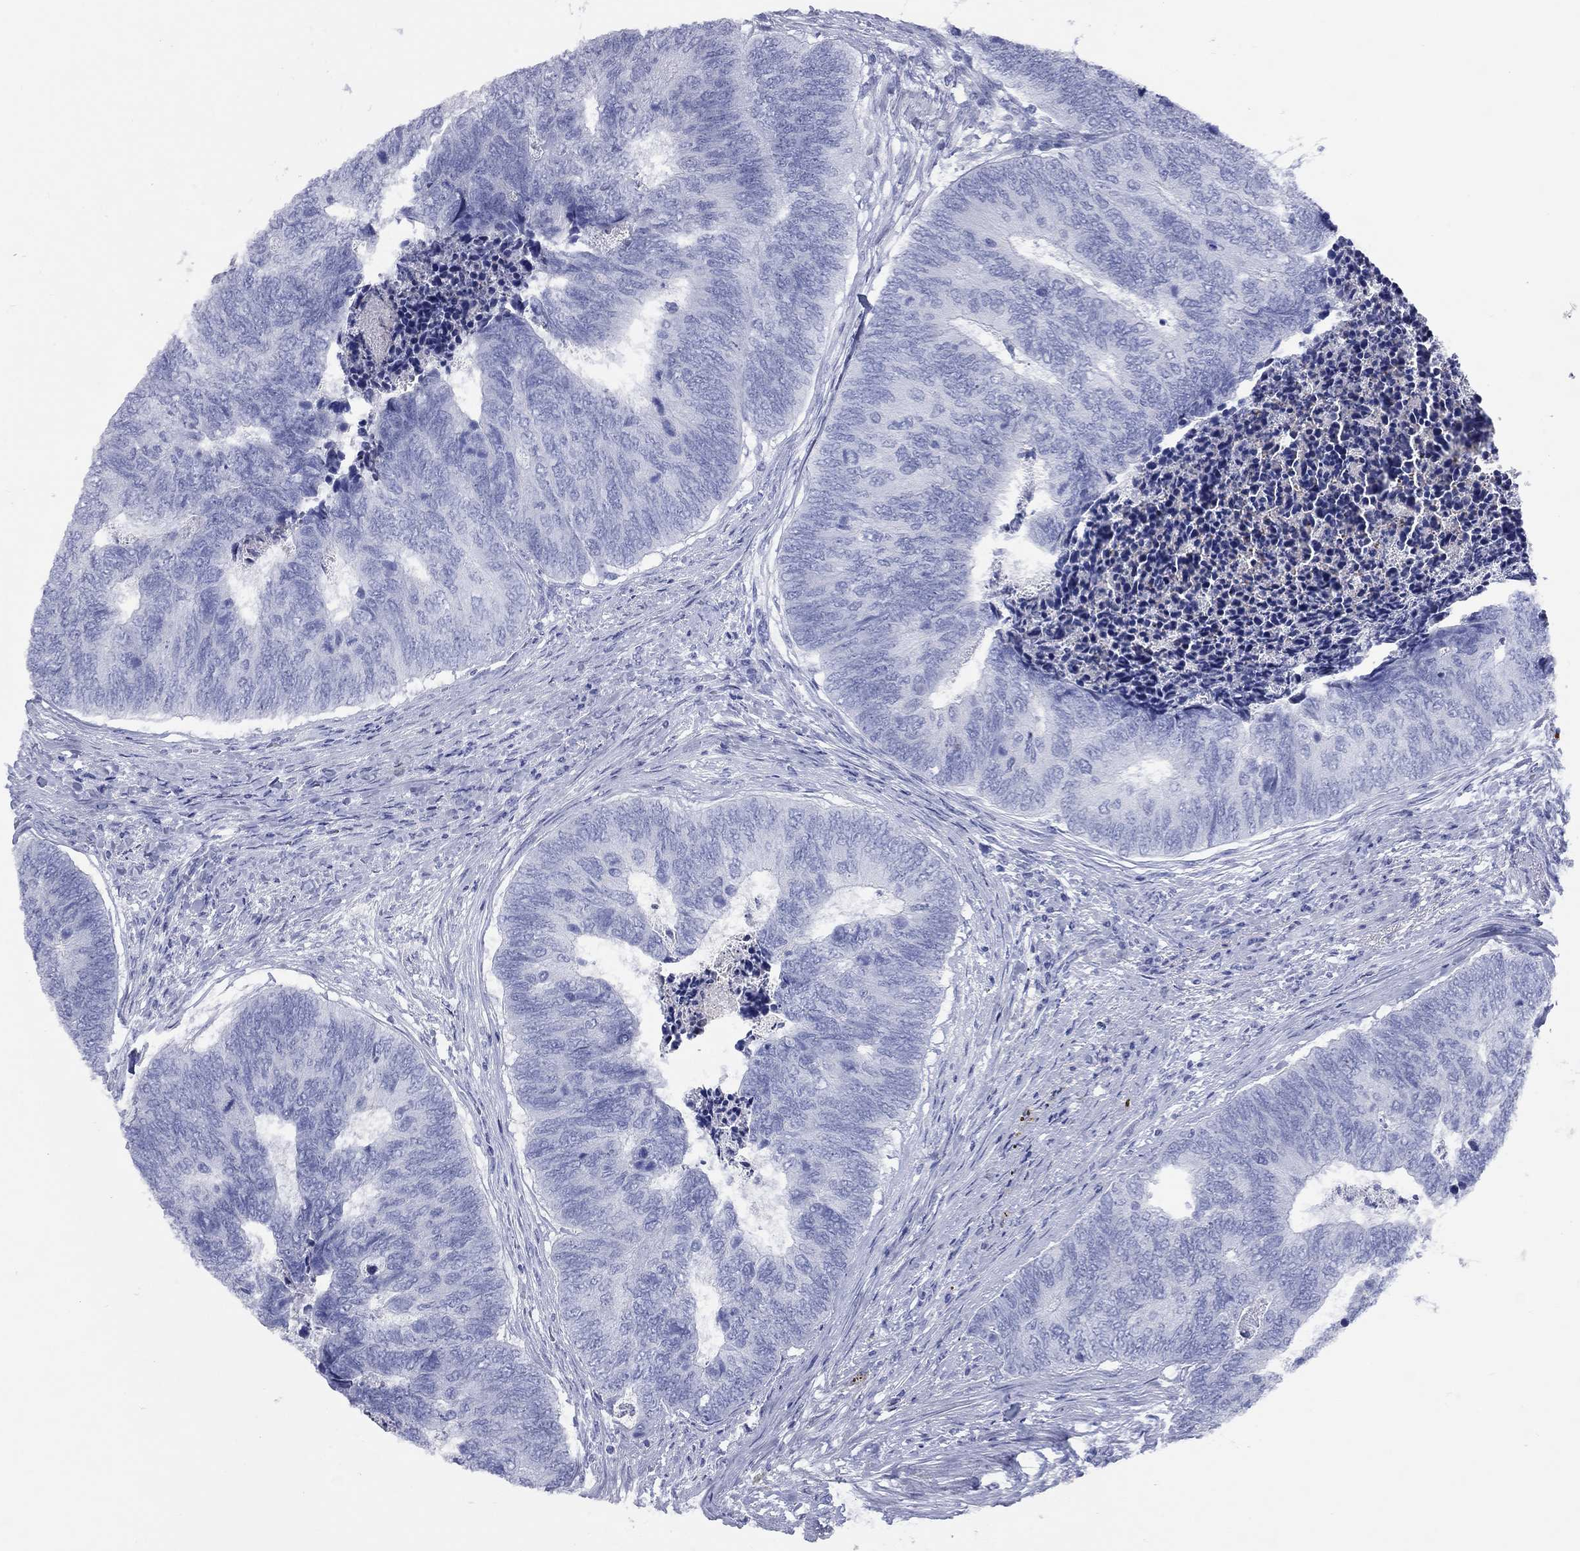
{"staining": {"intensity": "negative", "quantity": "none", "location": "none"}, "tissue": "colorectal cancer", "cell_type": "Tumor cells", "image_type": "cancer", "snomed": [{"axis": "morphology", "description": "Adenocarcinoma, NOS"}, {"axis": "topography", "description": "Colon"}], "caption": "The histopathology image displays no staining of tumor cells in colorectal cancer.", "gene": "CCNA1", "patient": {"sex": "female", "age": 67}}